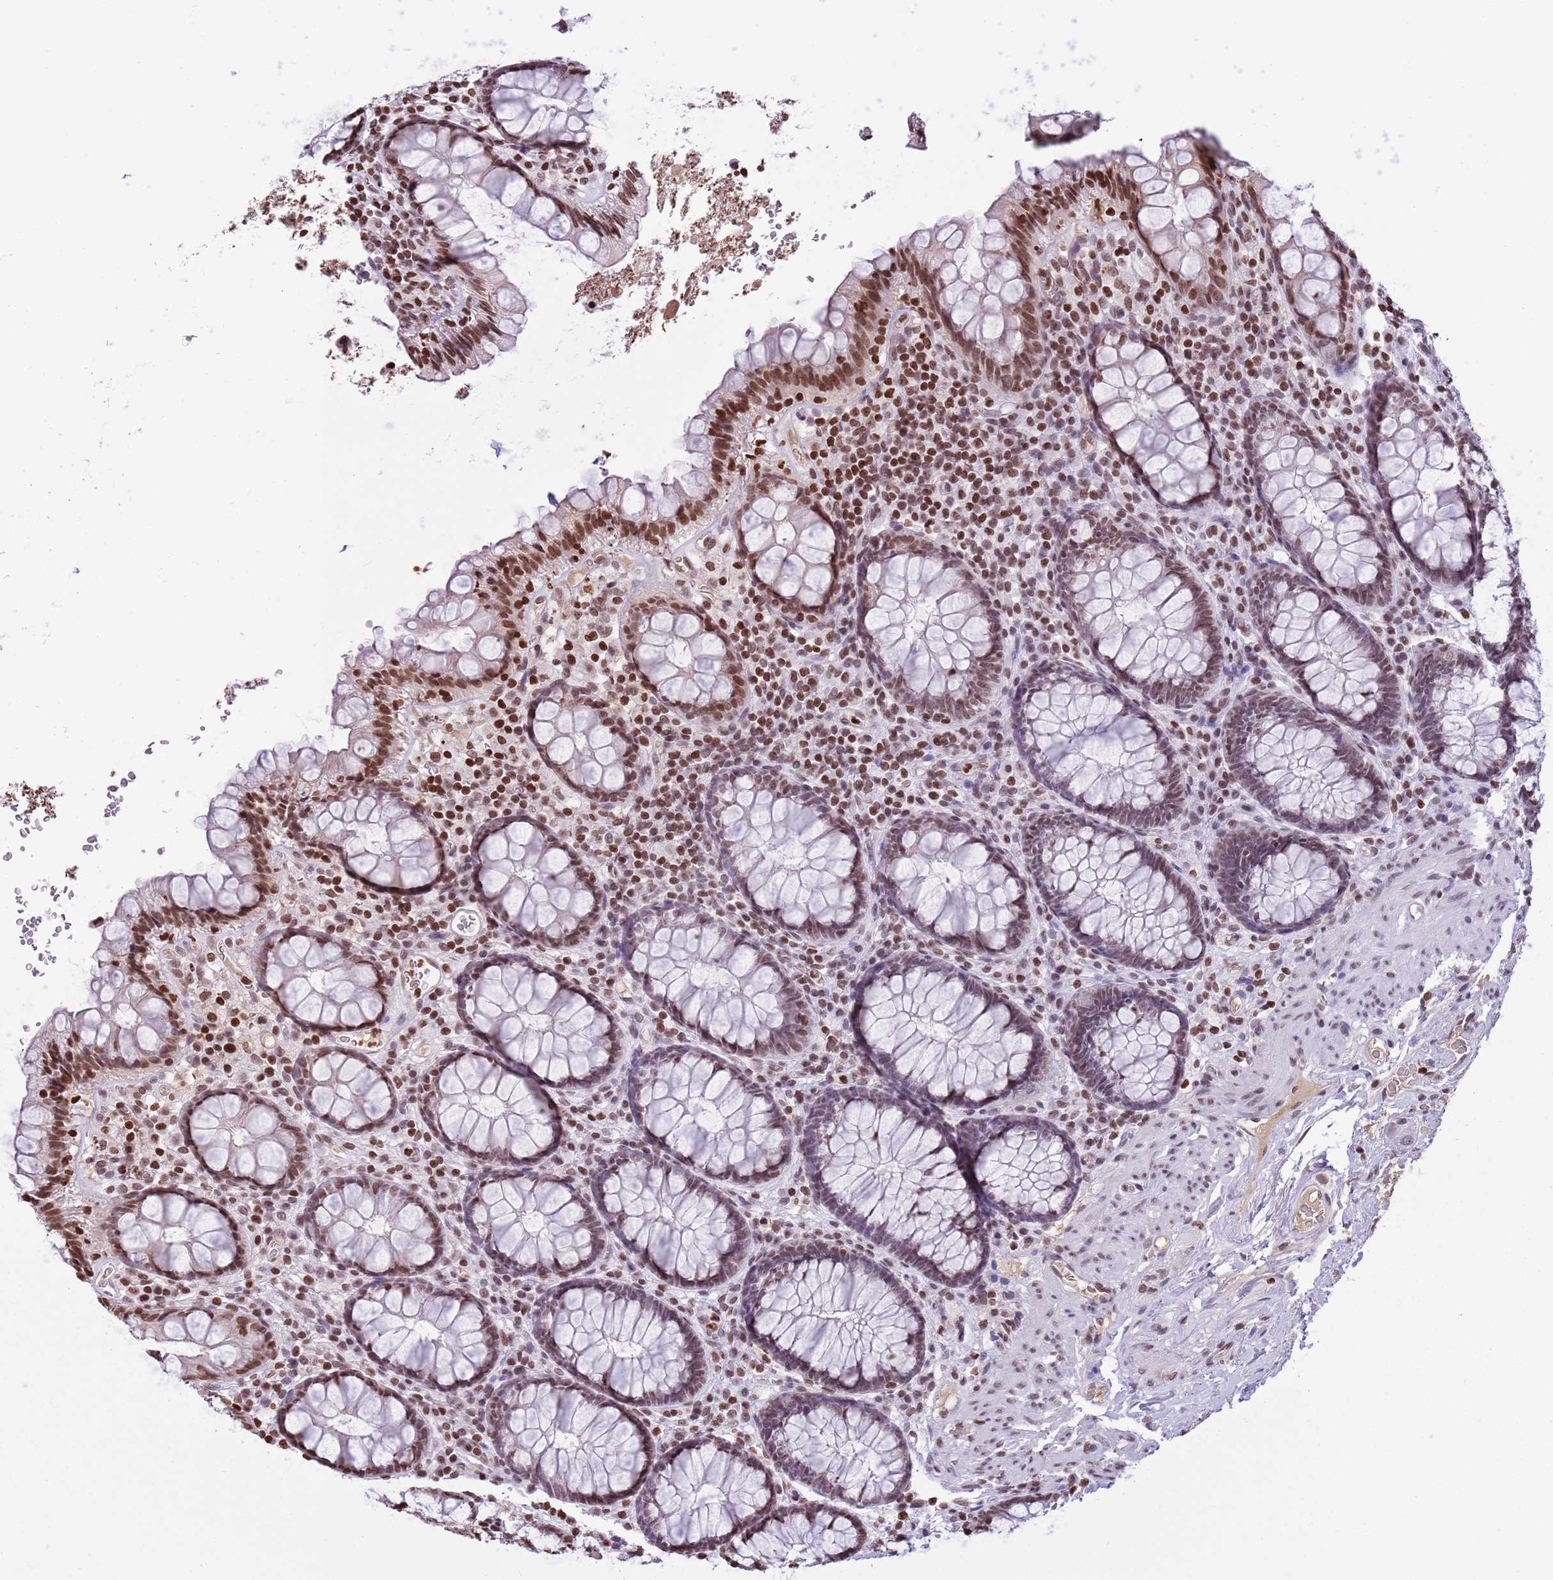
{"staining": {"intensity": "strong", "quantity": "25%-75%", "location": "nuclear"}, "tissue": "rectum", "cell_type": "Glandular cells", "image_type": "normal", "snomed": [{"axis": "morphology", "description": "Normal tissue, NOS"}, {"axis": "topography", "description": "Rectum"}], "caption": "The photomicrograph displays staining of unremarkable rectum, revealing strong nuclear protein expression (brown color) within glandular cells.", "gene": "KPNA3", "patient": {"sex": "male", "age": 83}}